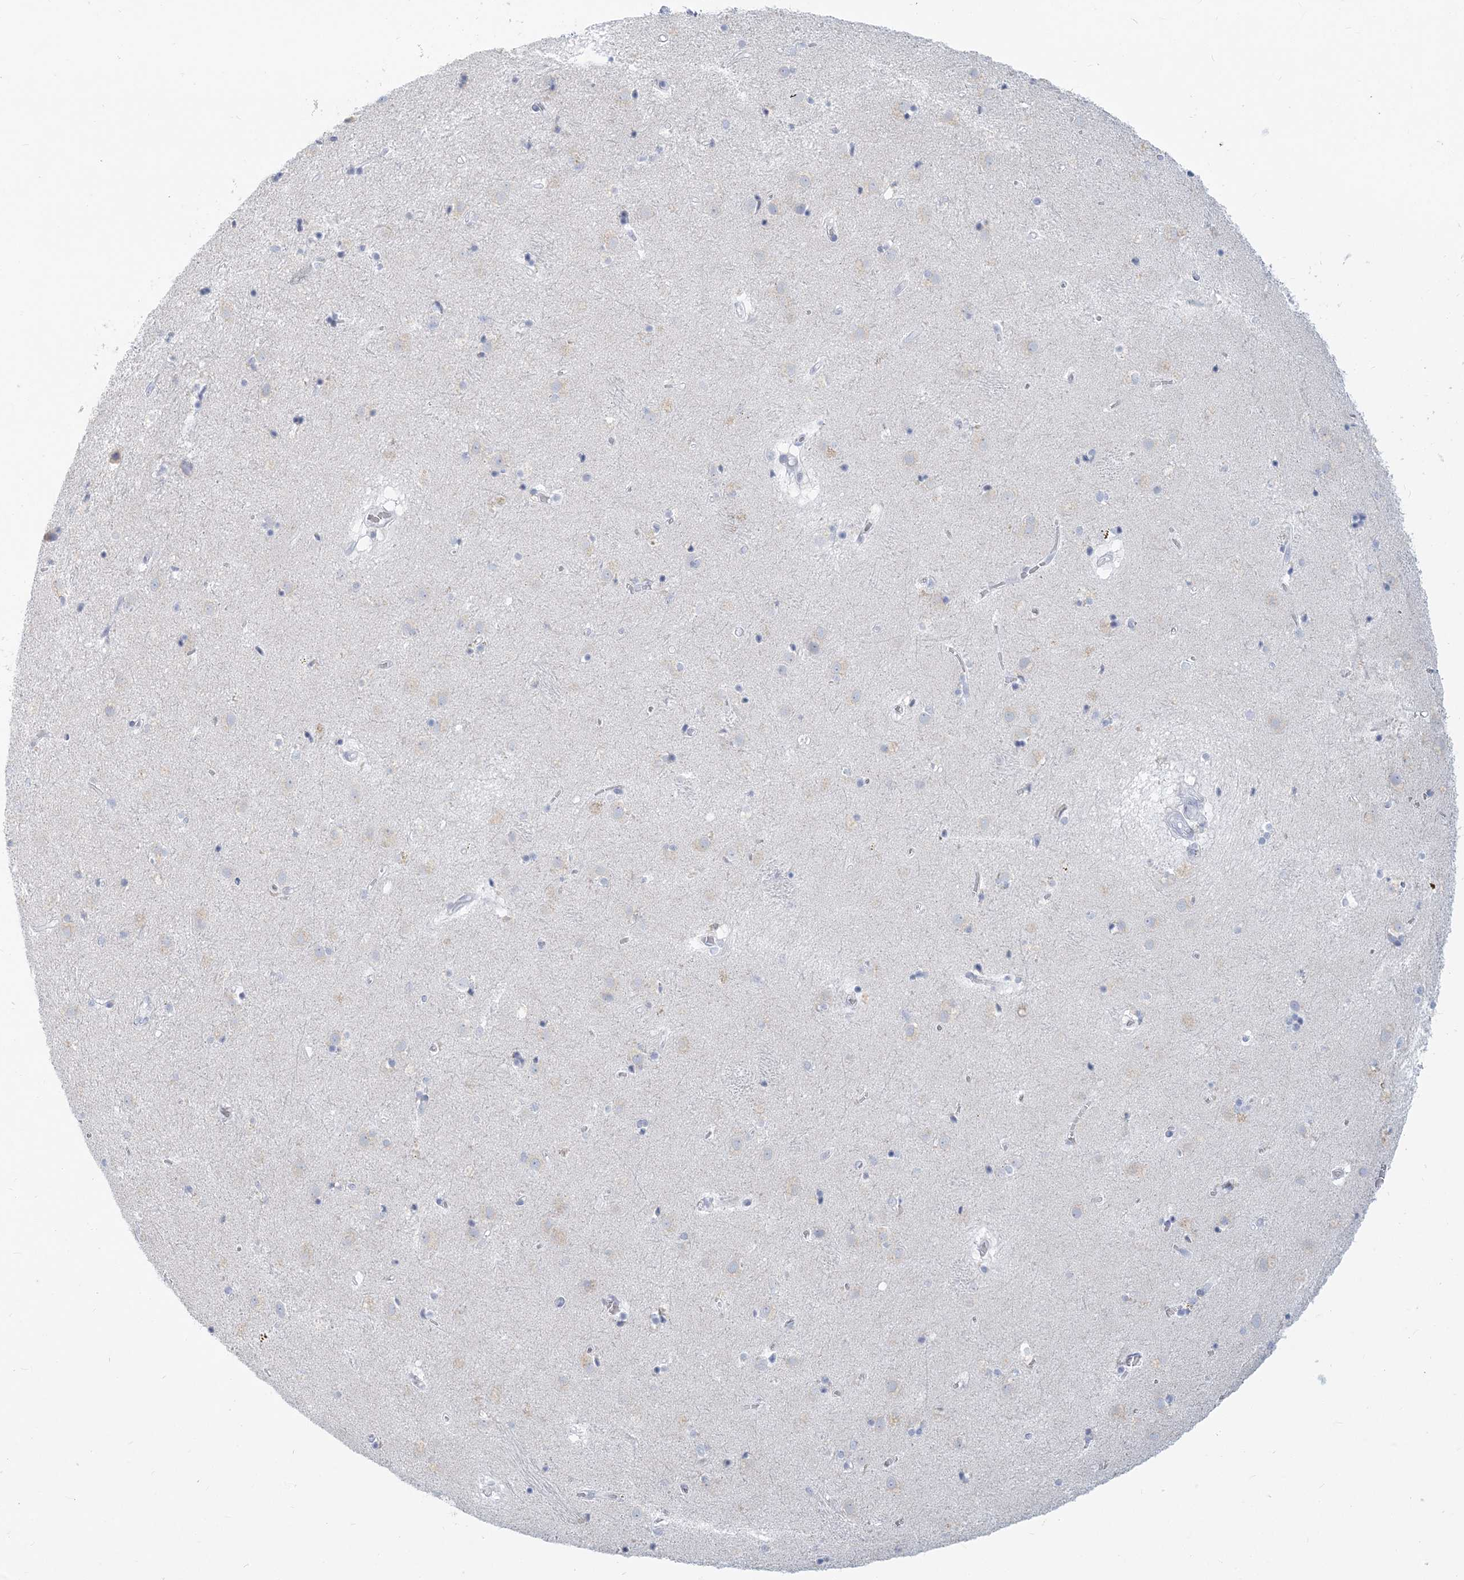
{"staining": {"intensity": "negative", "quantity": "none", "location": "none"}, "tissue": "caudate", "cell_type": "Glial cells", "image_type": "normal", "snomed": [{"axis": "morphology", "description": "Normal tissue, NOS"}, {"axis": "topography", "description": "Lateral ventricle wall"}], "caption": "Protein analysis of normal caudate shows no significant expression in glial cells.", "gene": "CSN1S1", "patient": {"sex": "male", "age": 70}}